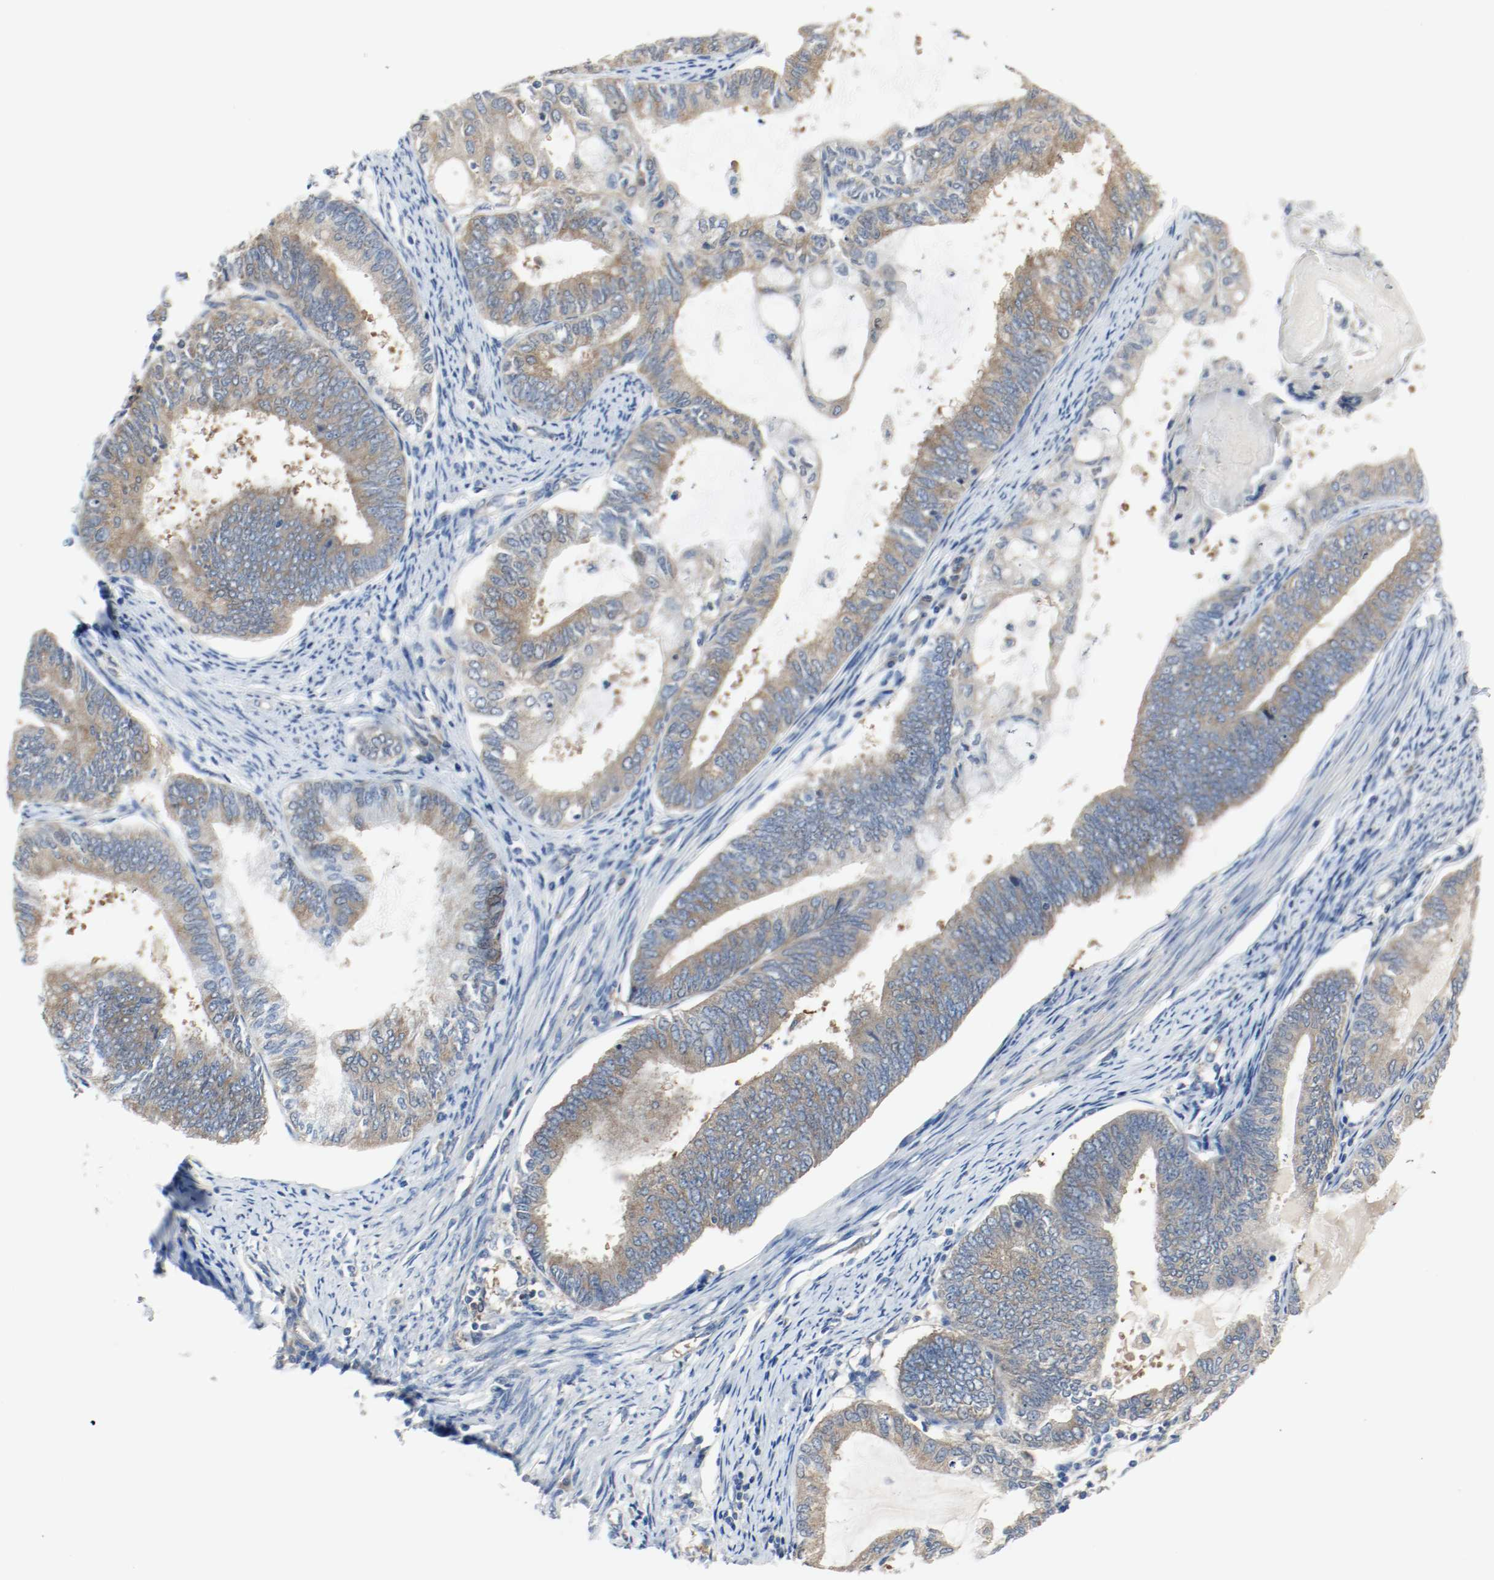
{"staining": {"intensity": "moderate", "quantity": ">75%", "location": "cytoplasmic/membranous"}, "tissue": "endometrial cancer", "cell_type": "Tumor cells", "image_type": "cancer", "snomed": [{"axis": "morphology", "description": "Adenocarcinoma, NOS"}, {"axis": "topography", "description": "Endometrium"}], "caption": "Protein positivity by IHC shows moderate cytoplasmic/membranous expression in about >75% of tumor cells in endometrial cancer (adenocarcinoma).", "gene": "HGS", "patient": {"sex": "female", "age": 86}}